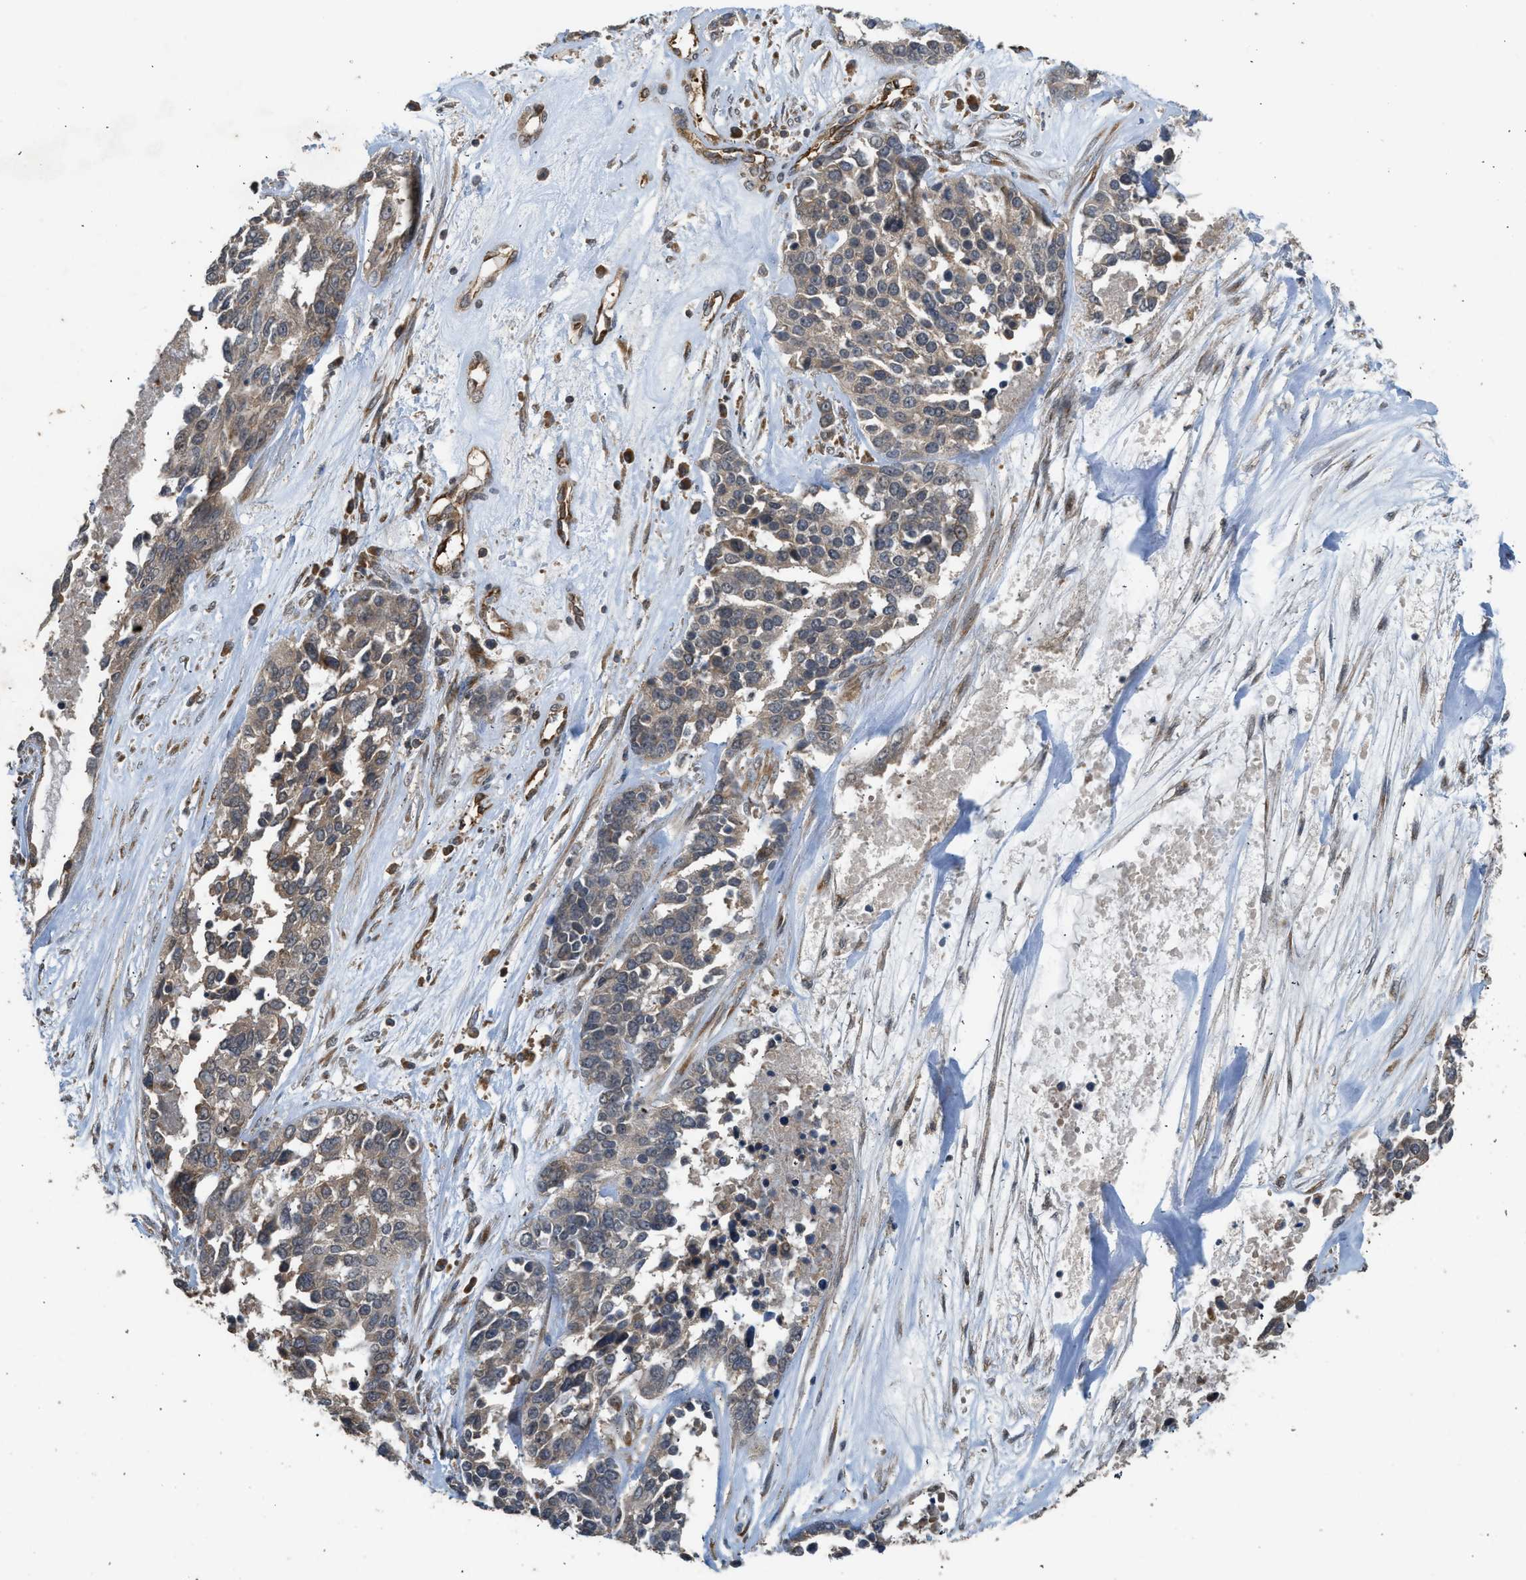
{"staining": {"intensity": "weak", "quantity": ">75%", "location": "cytoplasmic/membranous"}, "tissue": "ovarian cancer", "cell_type": "Tumor cells", "image_type": "cancer", "snomed": [{"axis": "morphology", "description": "Cystadenocarcinoma, serous, NOS"}, {"axis": "topography", "description": "Ovary"}], "caption": "This is a histology image of immunohistochemistry (IHC) staining of ovarian cancer (serous cystadenocarcinoma), which shows weak staining in the cytoplasmic/membranous of tumor cells.", "gene": "HIP1R", "patient": {"sex": "female", "age": 44}}